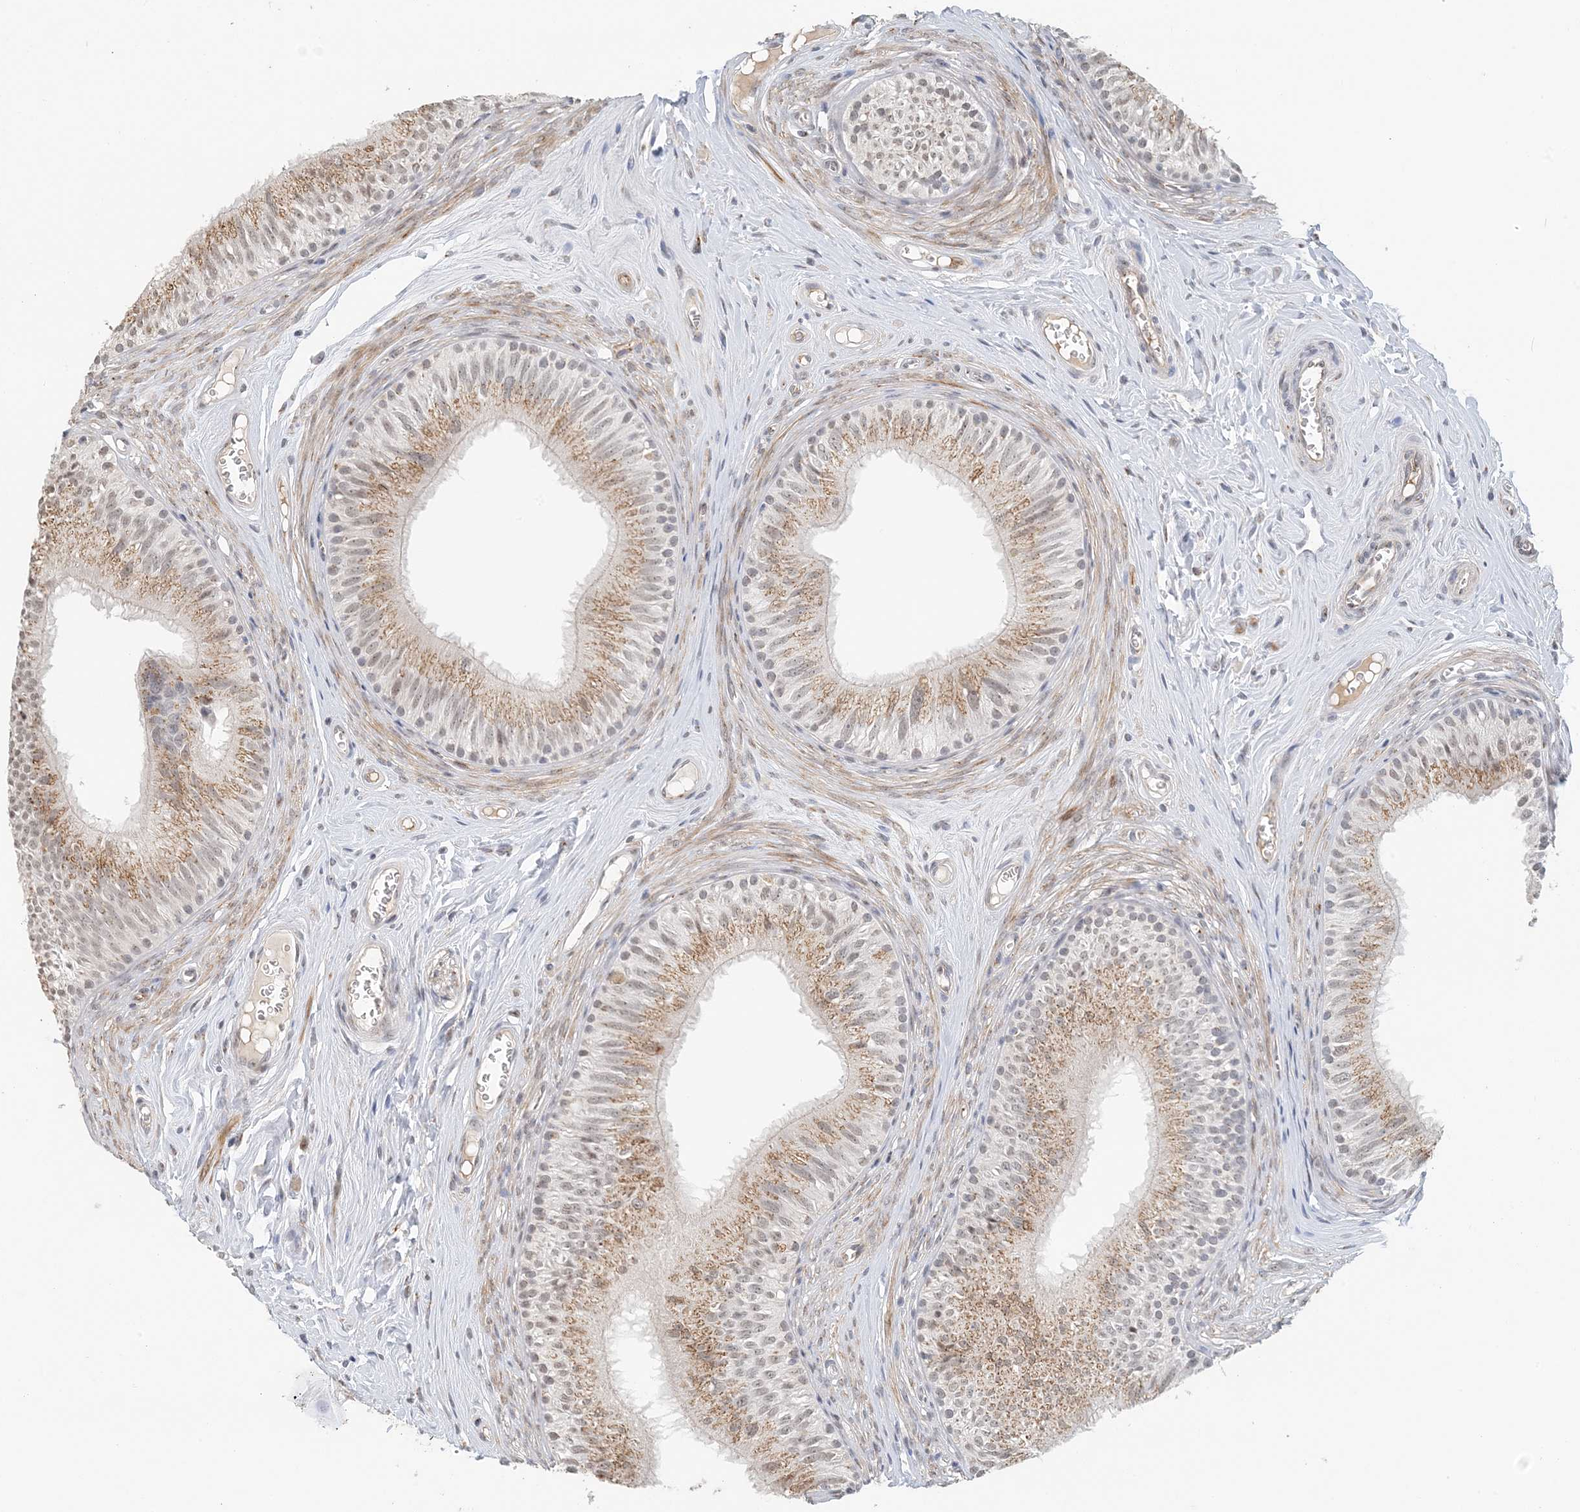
{"staining": {"intensity": "moderate", "quantity": "25%-75%", "location": "cytoplasmic/membranous"}, "tissue": "epididymis", "cell_type": "Glandular cells", "image_type": "normal", "snomed": [{"axis": "morphology", "description": "Normal tissue, NOS"}, {"axis": "topography", "description": "Epididymis"}], "caption": "IHC of normal epididymis demonstrates medium levels of moderate cytoplasmic/membranous positivity in approximately 25%-75% of glandular cells. The staining was performed using DAB, with brown indicating positive protein expression. Nuclei are stained blue with hematoxylin.", "gene": "ZCCHC4", "patient": {"sex": "male", "age": 46}}